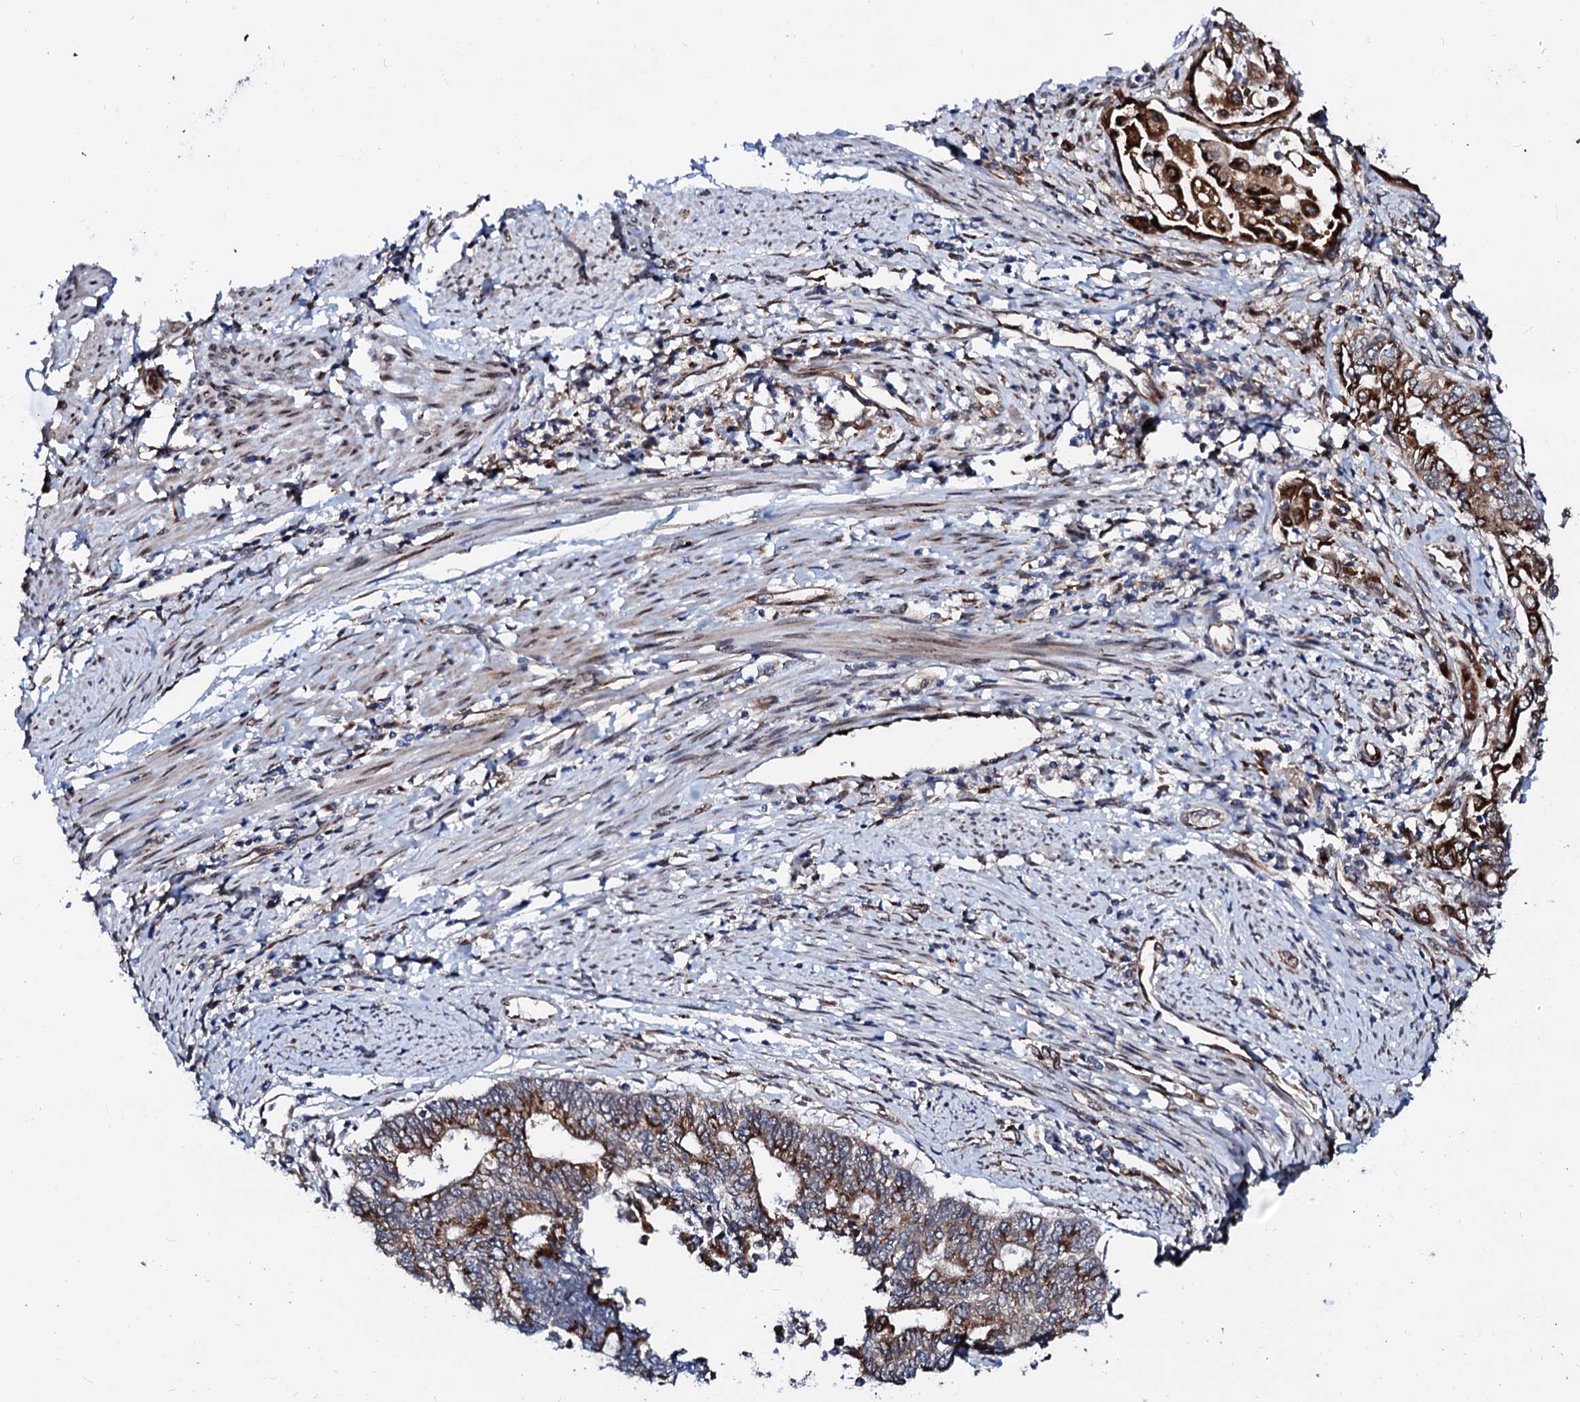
{"staining": {"intensity": "strong", "quantity": "25%-75%", "location": "cytoplasmic/membranous"}, "tissue": "endometrial cancer", "cell_type": "Tumor cells", "image_type": "cancer", "snomed": [{"axis": "morphology", "description": "Adenocarcinoma, NOS"}, {"axis": "topography", "description": "Uterus"}, {"axis": "topography", "description": "Endometrium"}], "caption": "IHC of endometrial cancer (adenocarcinoma) displays high levels of strong cytoplasmic/membranous positivity in approximately 25%-75% of tumor cells.", "gene": "TMCO3", "patient": {"sex": "female", "age": 70}}